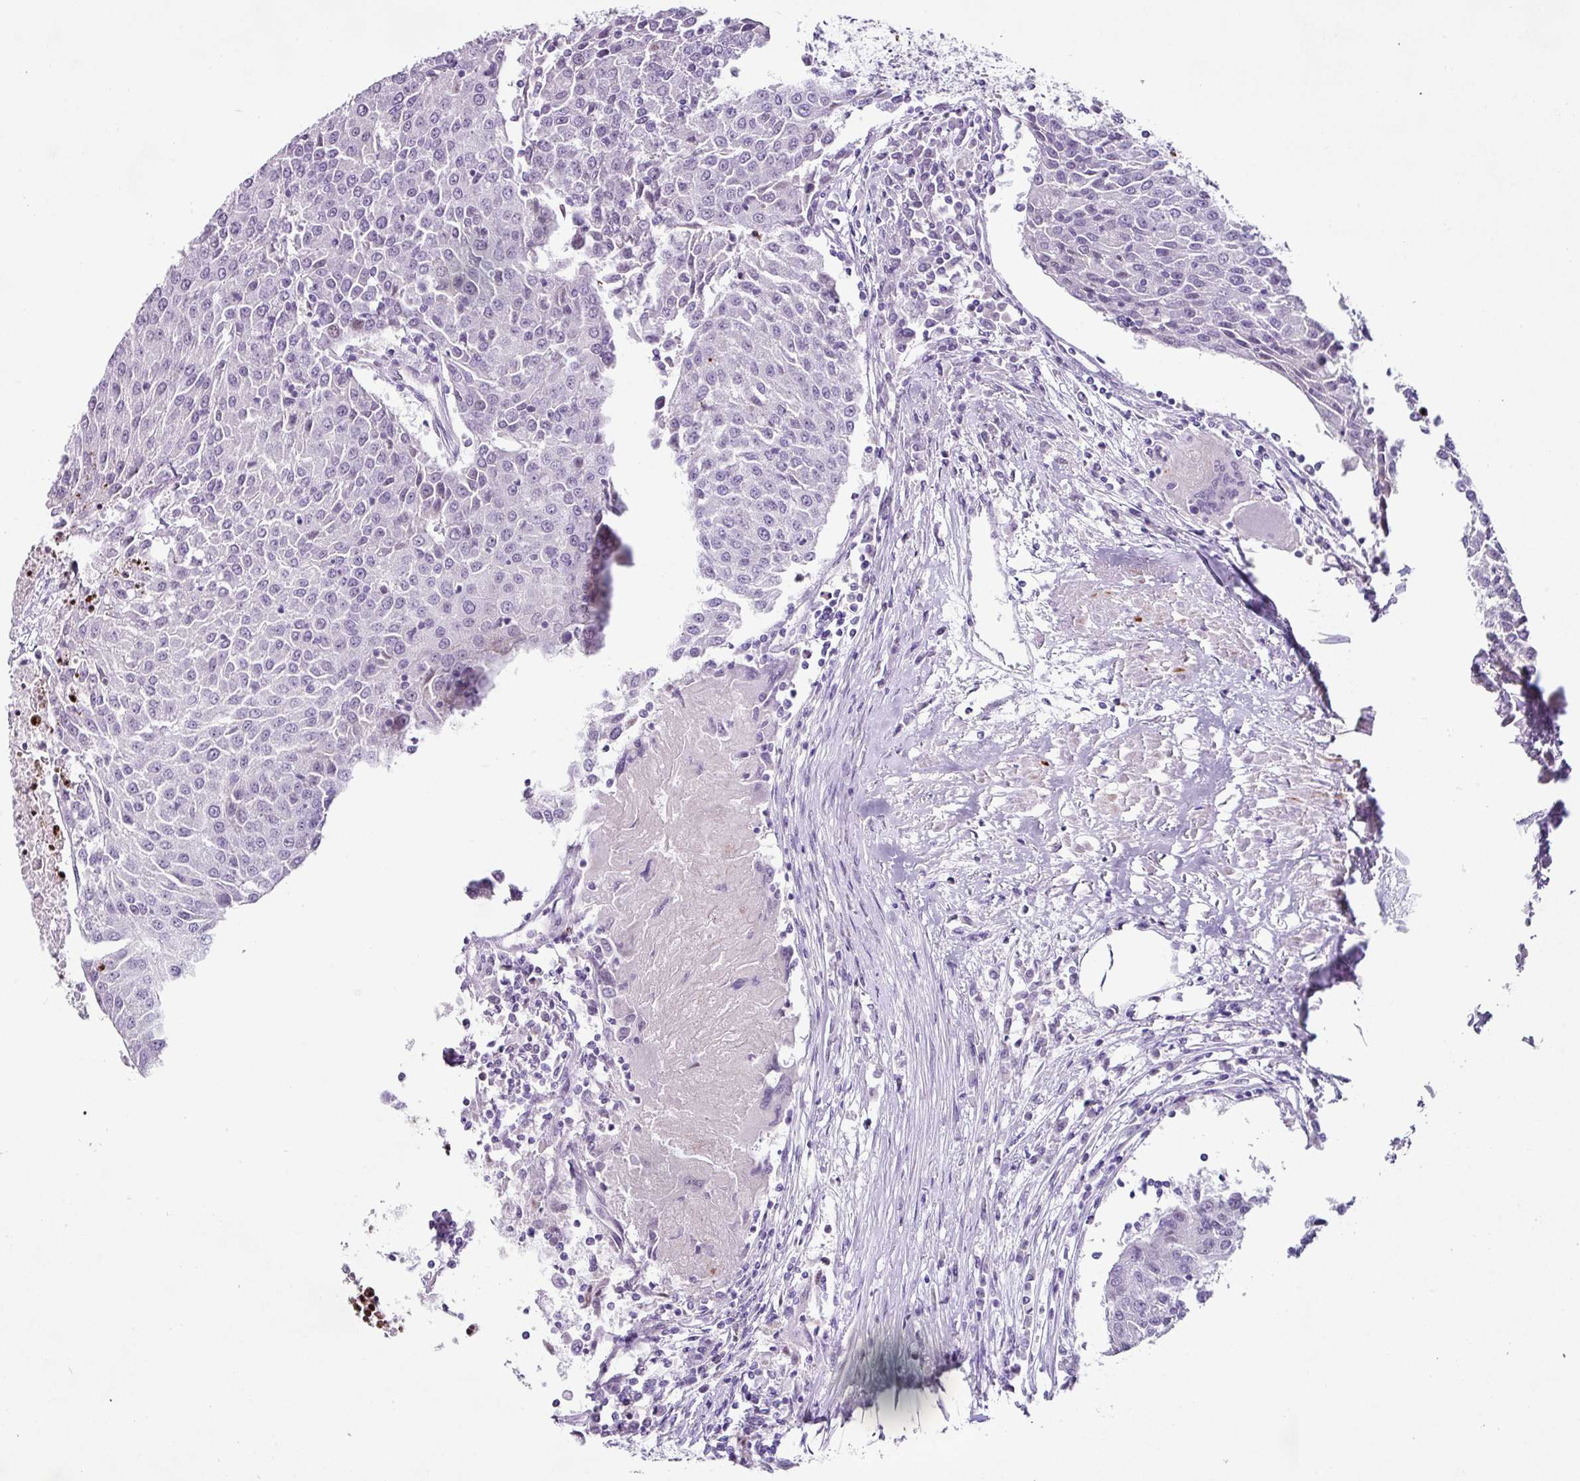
{"staining": {"intensity": "negative", "quantity": "none", "location": "none"}, "tissue": "urothelial cancer", "cell_type": "Tumor cells", "image_type": "cancer", "snomed": [{"axis": "morphology", "description": "Urothelial carcinoma, High grade"}, {"axis": "topography", "description": "Urinary bladder"}], "caption": "Tumor cells show no significant protein staining in urothelial cancer. (Immunohistochemistry (ihc), brightfield microscopy, high magnification).", "gene": "TRA2A", "patient": {"sex": "female", "age": 85}}